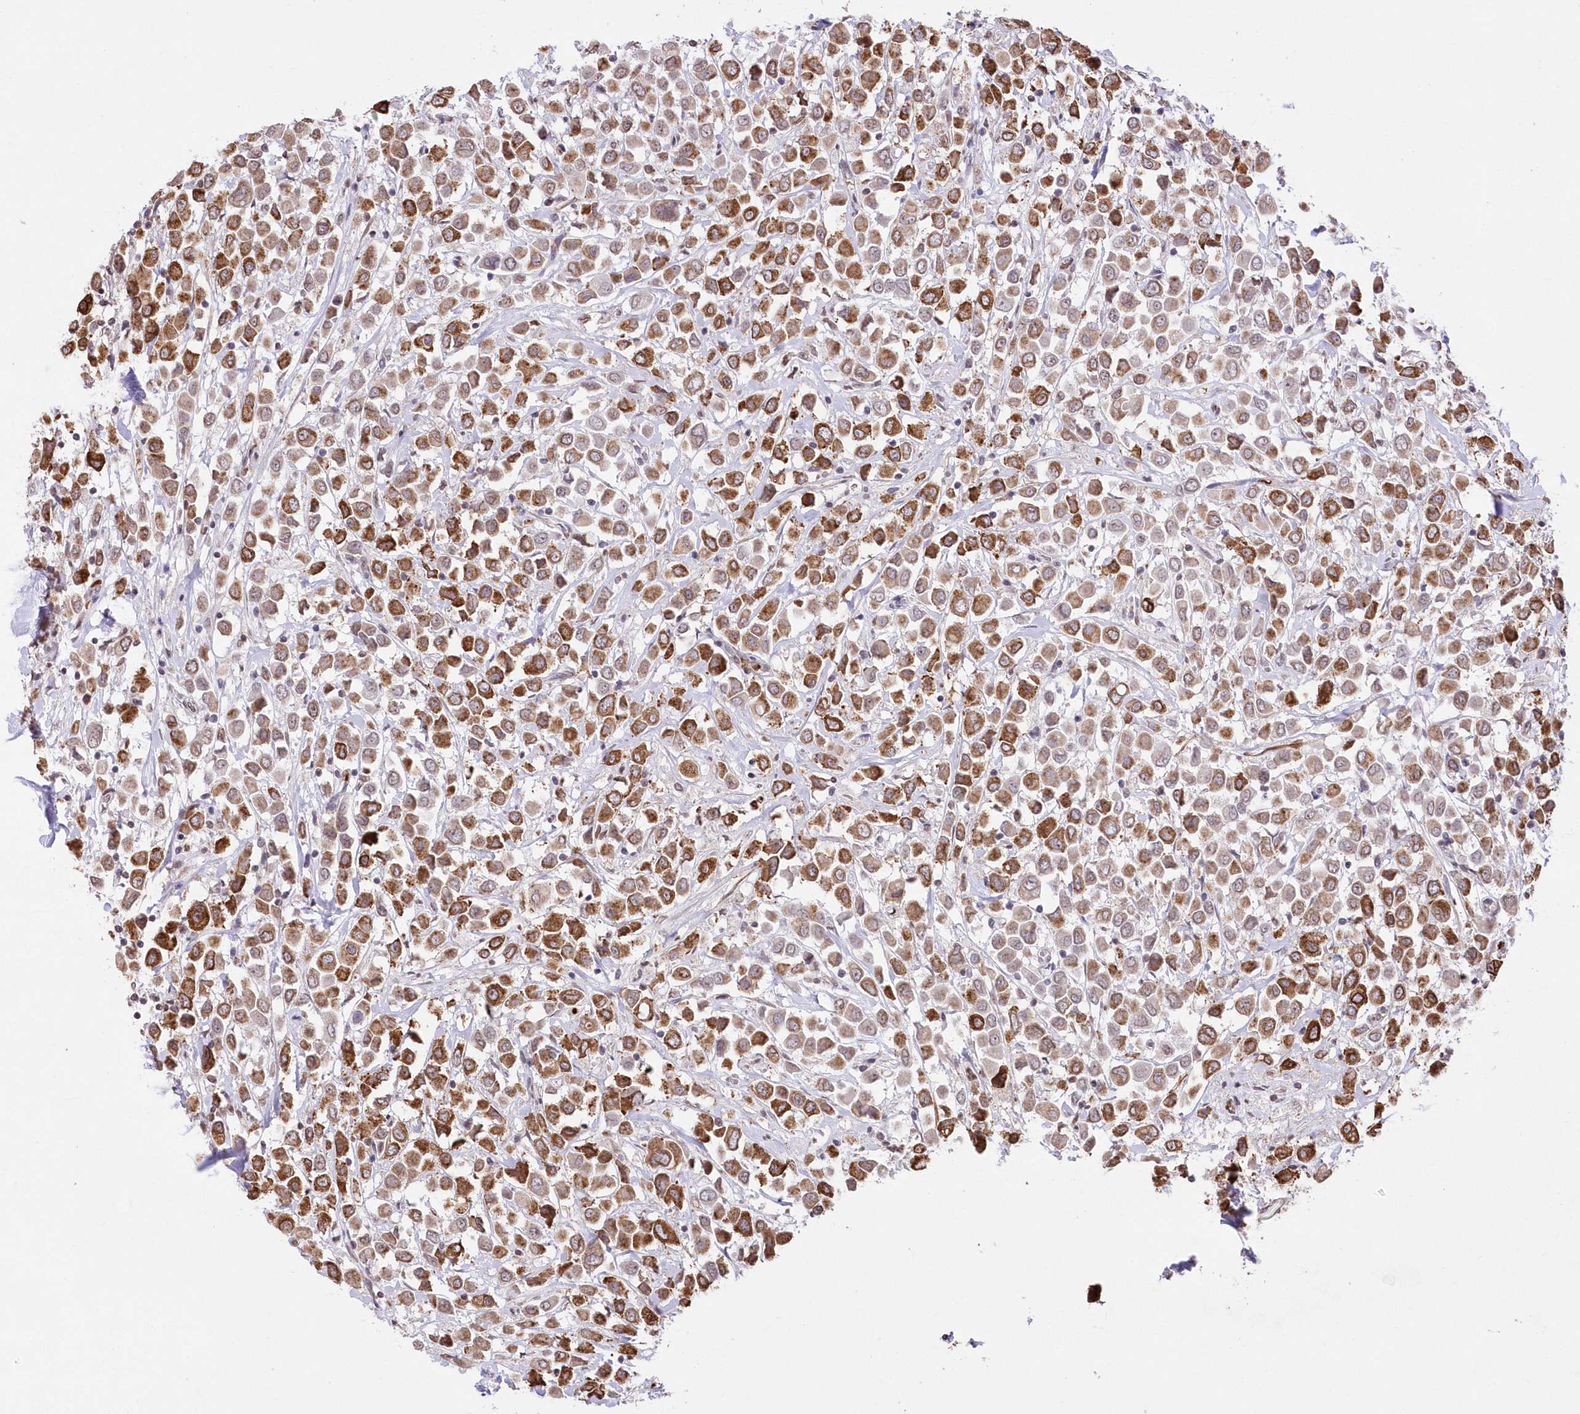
{"staining": {"intensity": "moderate", "quantity": "25%-75%", "location": "cytoplasmic/membranous"}, "tissue": "breast cancer", "cell_type": "Tumor cells", "image_type": "cancer", "snomed": [{"axis": "morphology", "description": "Duct carcinoma"}, {"axis": "topography", "description": "Breast"}], "caption": "IHC histopathology image of neoplastic tissue: breast cancer stained using IHC shows medium levels of moderate protein expression localized specifically in the cytoplasmic/membranous of tumor cells, appearing as a cytoplasmic/membranous brown color.", "gene": "RBM27", "patient": {"sex": "female", "age": 61}}